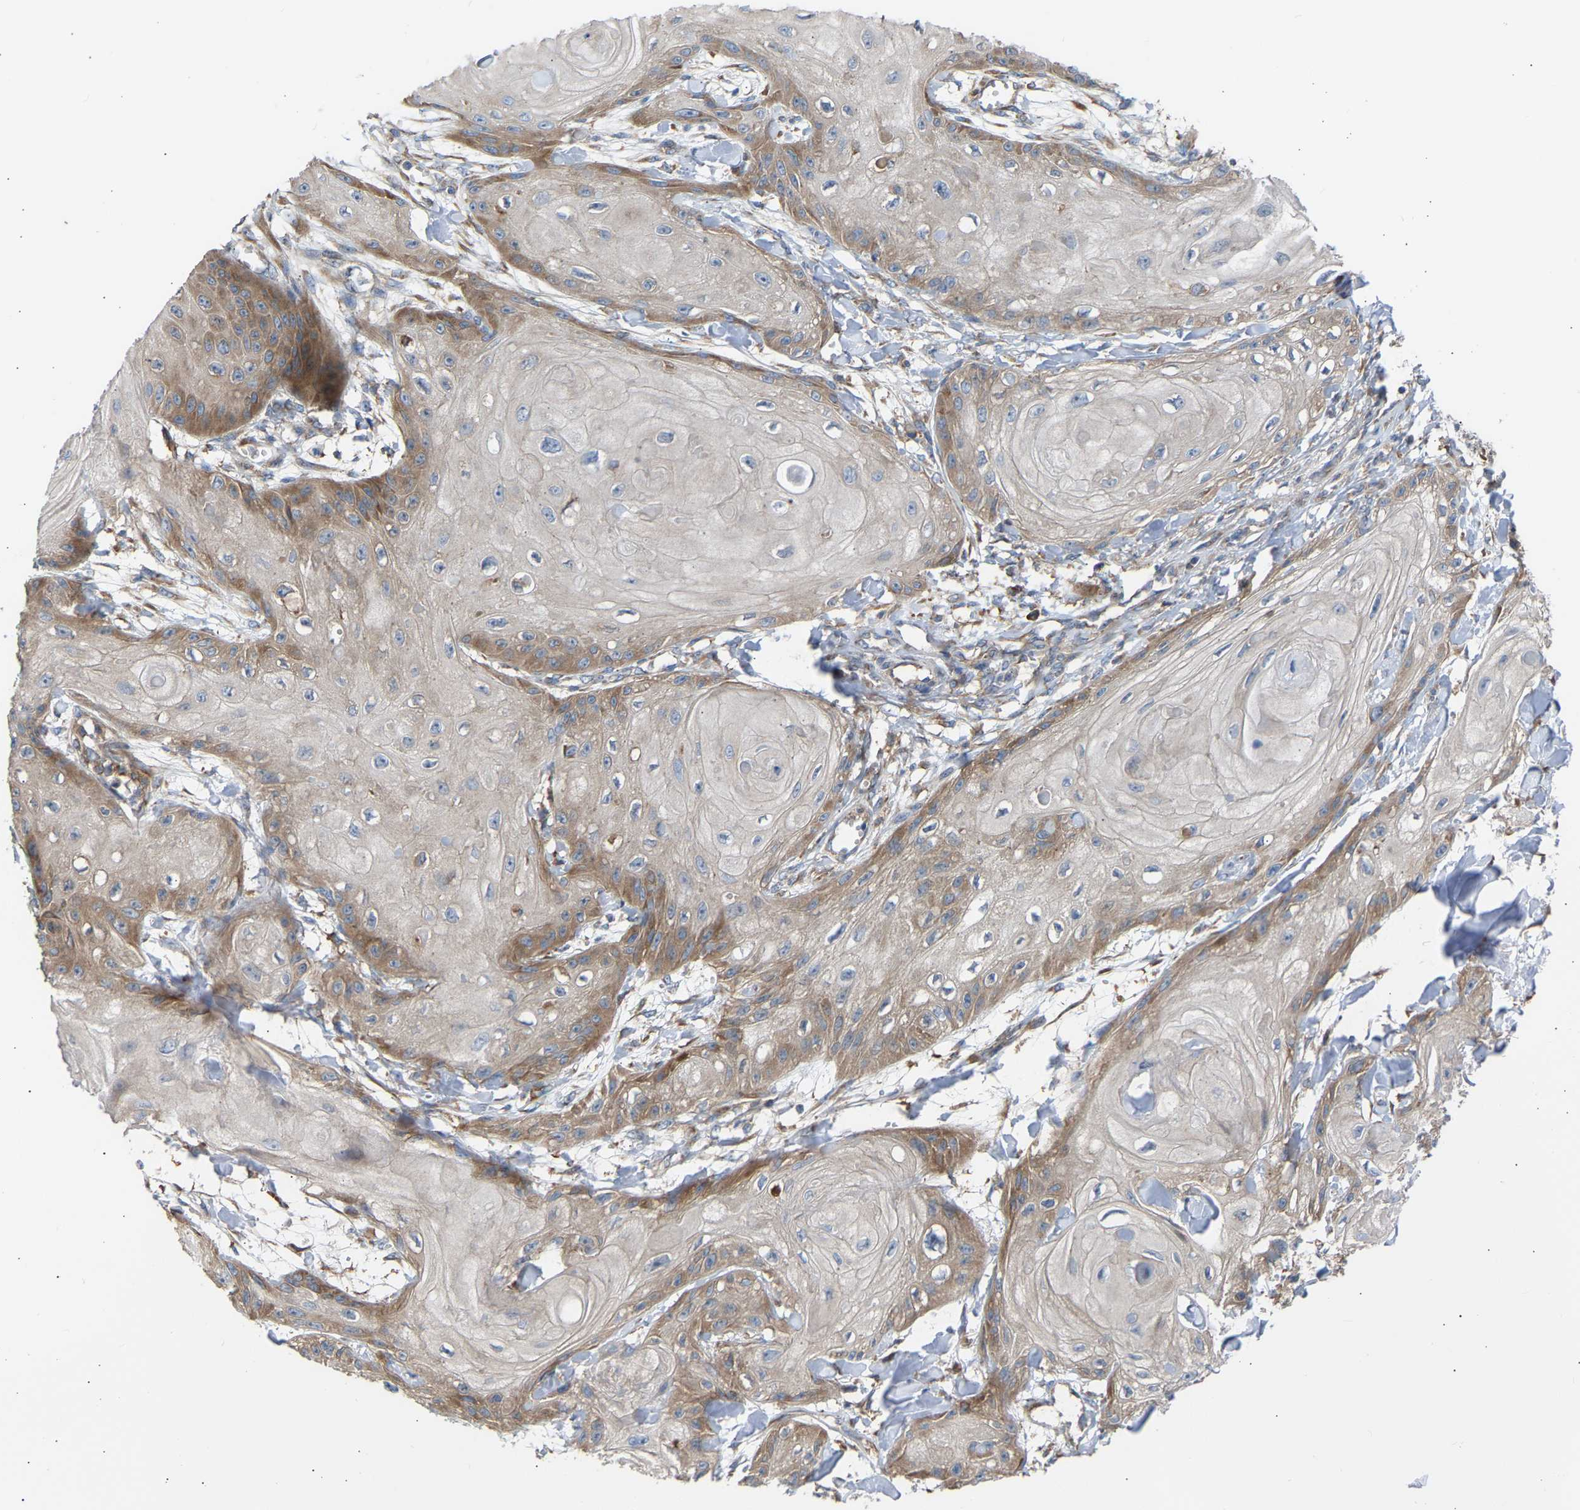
{"staining": {"intensity": "moderate", "quantity": "25%-75%", "location": "cytoplasmic/membranous"}, "tissue": "skin cancer", "cell_type": "Tumor cells", "image_type": "cancer", "snomed": [{"axis": "morphology", "description": "Squamous cell carcinoma, NOS"}, {"axis": "topography", "description": "Skin"}], "caption": "IHC staining of skin cancer (squamous cell carcinoma), which displays medium levels of moderate cytoplasmic/membranous staining in approximately 25%-75% of tumor cells indicating moderate cytoplasmic/membranous protein expression. The staining was performed using DAB (brown) for protein detection and nuclei were counterstained in hematoxylin (blue).", "gene": "GCN1", "patient": {"sex": "male", "age": 74}}